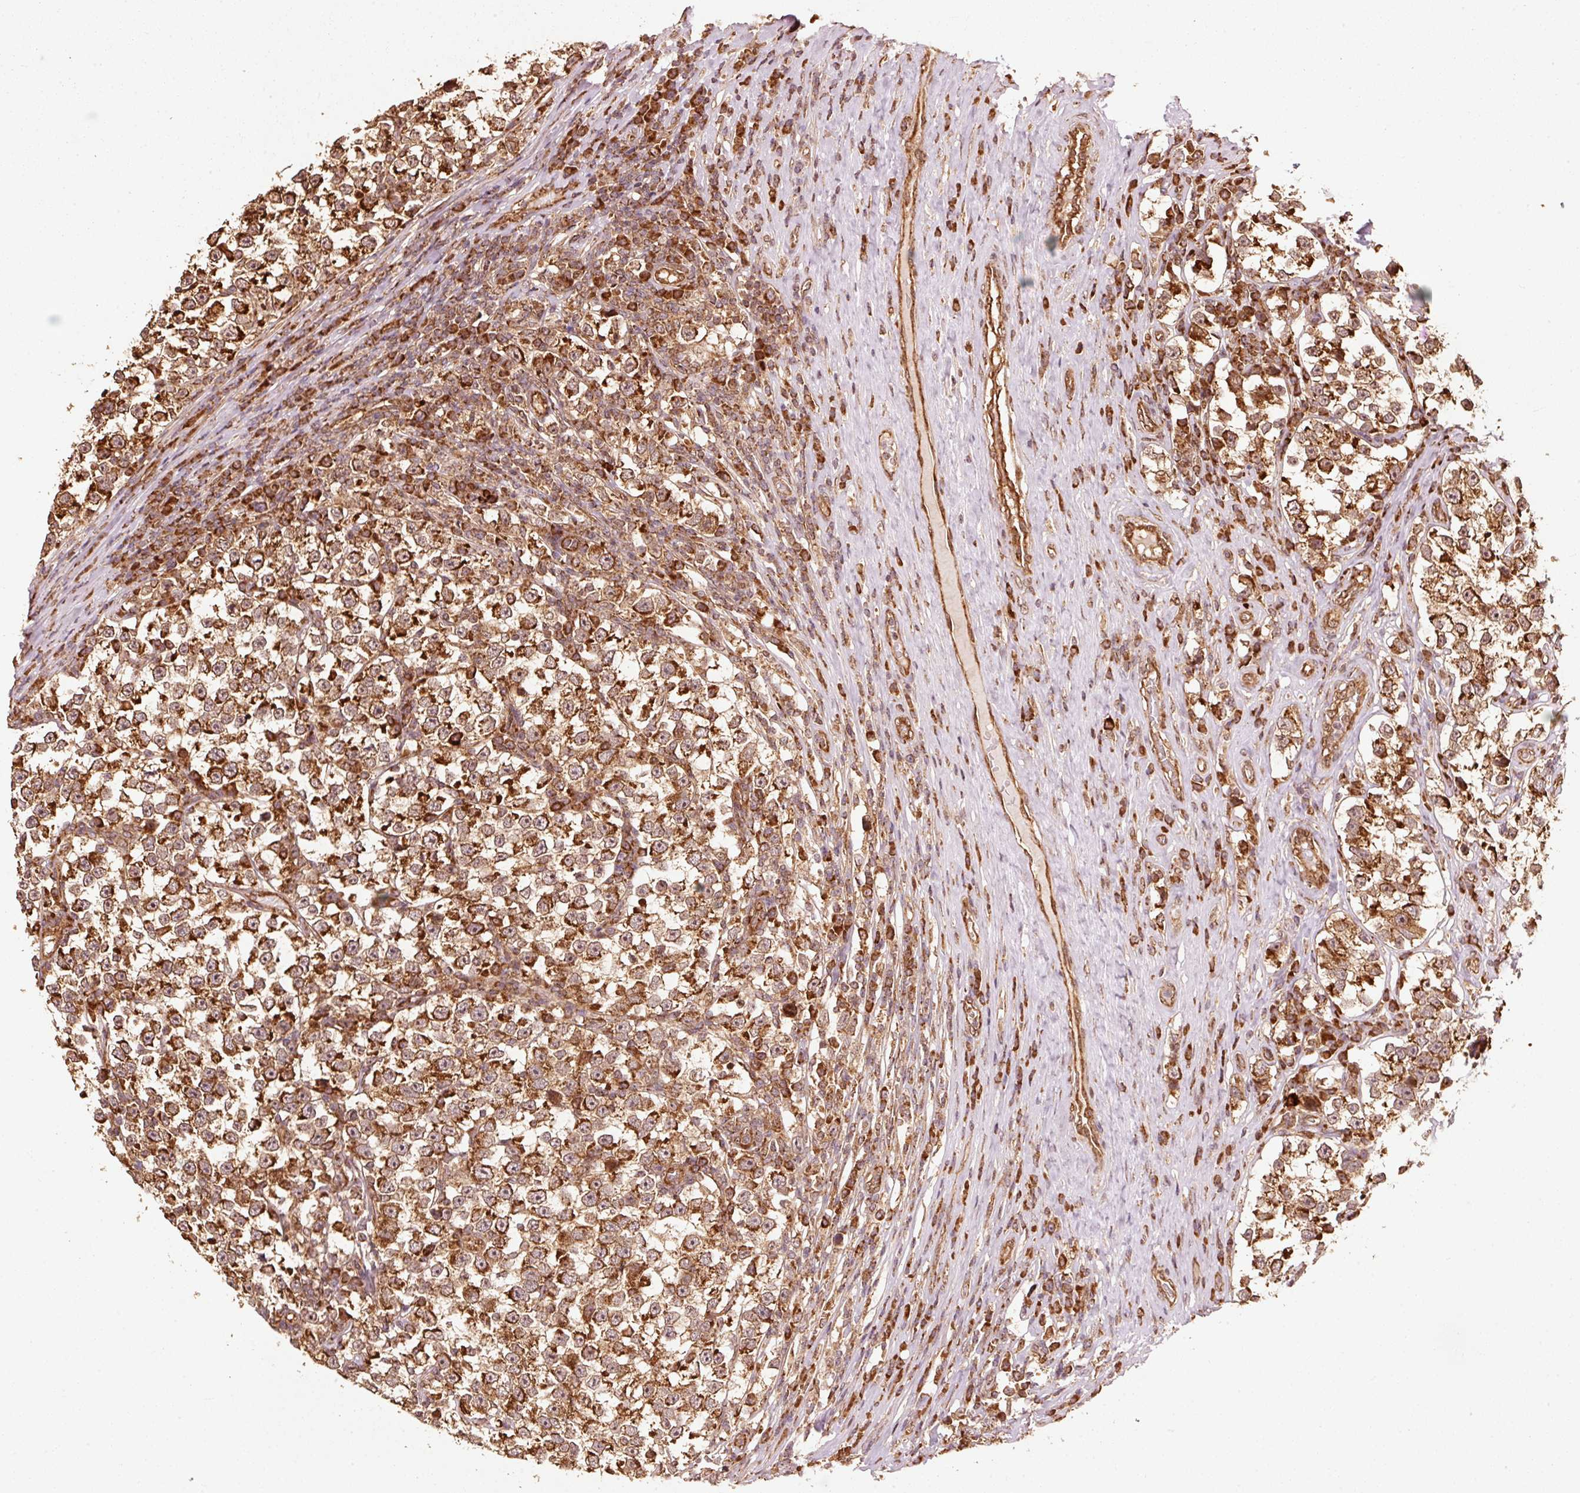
{"staining": {"intensity": "strong", "quantity": ">75%", "location": "cytoplasmic/membranous"}, "tissue": "testis cancer", "cell_type": "Tumor cells", "image_type": "cancer", "snomed": [{"axis": "morphology", "description": "Normal tissue, NOS"}, {"axis": "morphology", "description": "Seminoma, NOS"}, {"axis": "topography", "description": "Testis"}], "caption": "Testis cancer was stained to show a protein in brown. There is high levels of strong cytoplasmic/membranous positivity in about >75% of tumor cells. (DAB = brown stain, brightfield microscopy at high magnification).", "gene": "MRPL16", "patient": {"sex": "male", "age": 43}}